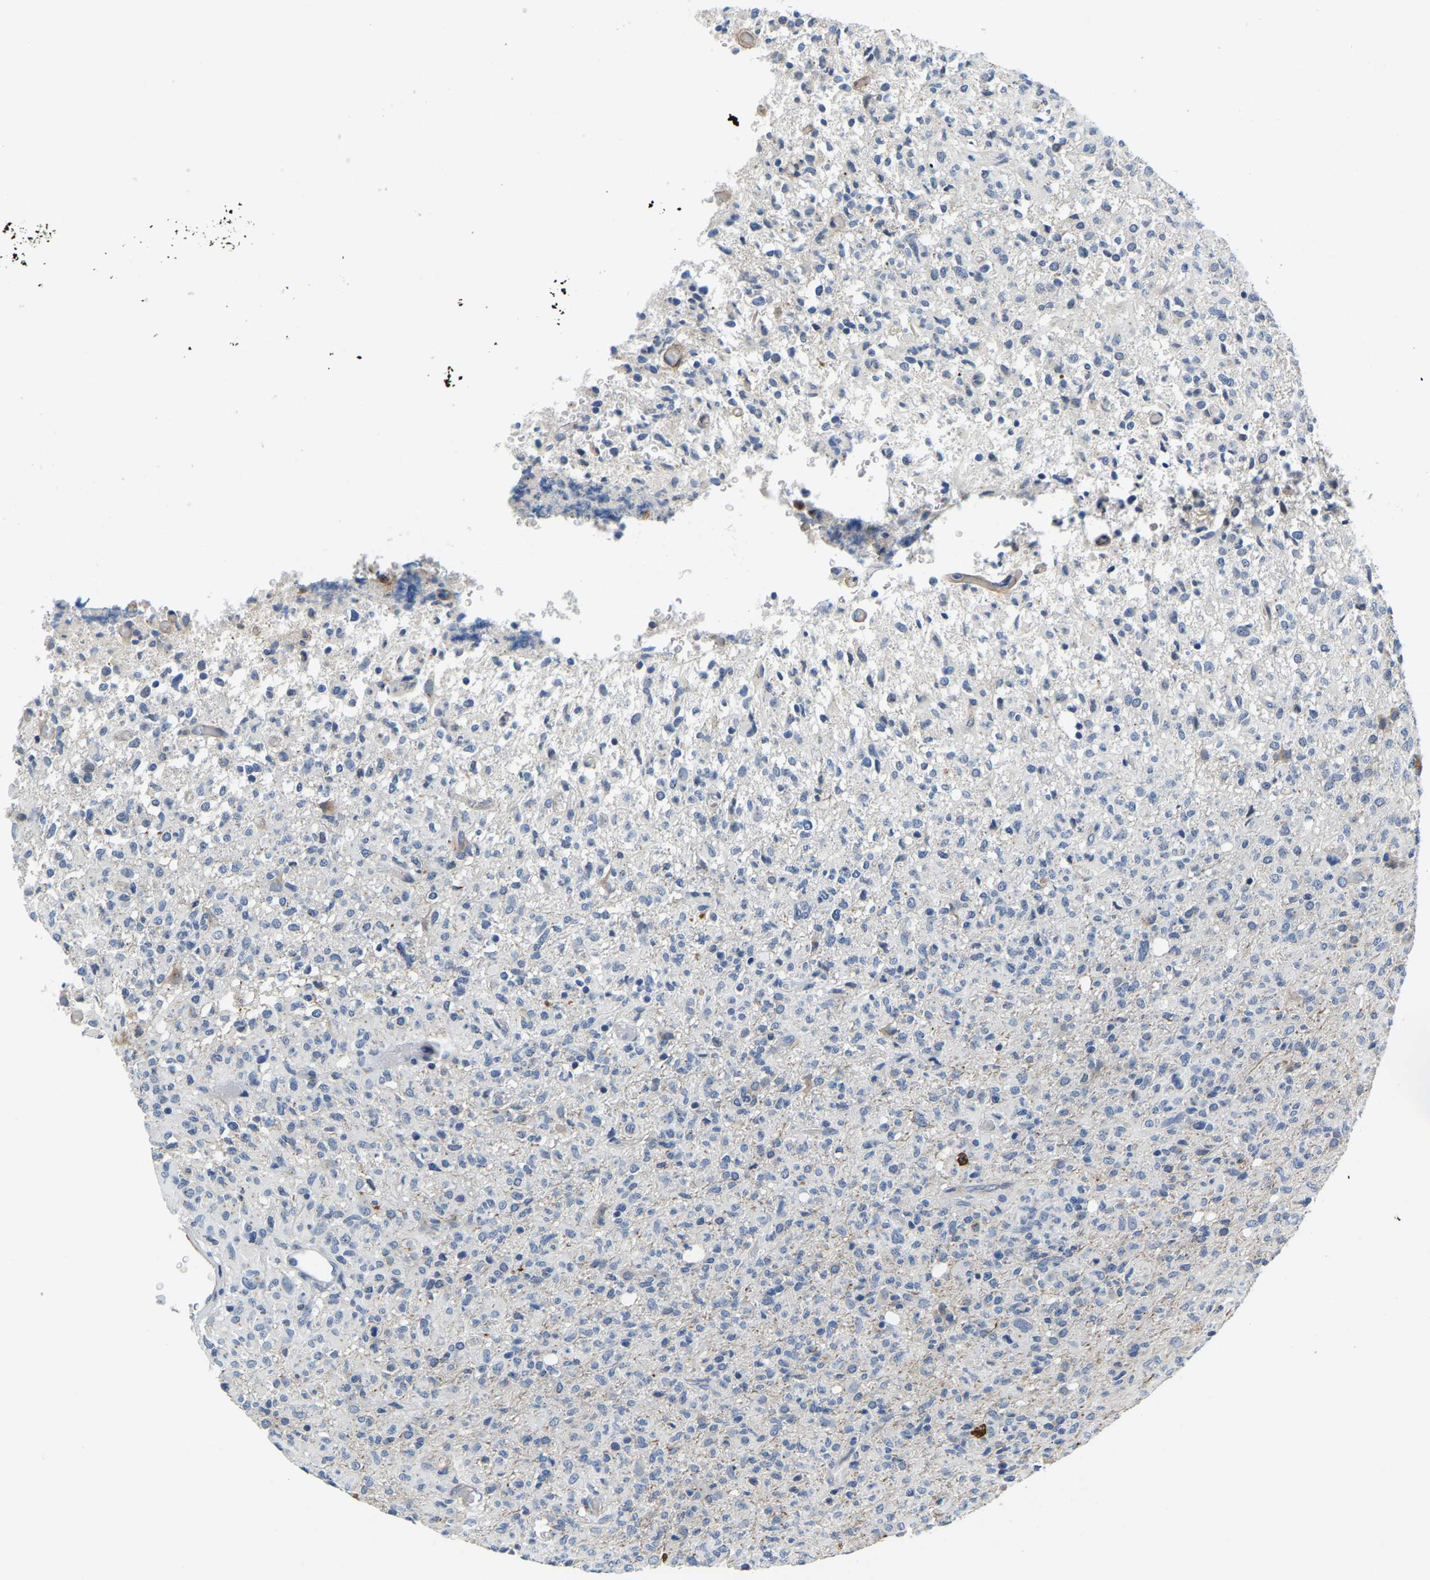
{"staining": {"intensity": "negative", "quantity": "none", "location": "none"}, "tissue": "glioma", "cell_type": "Tumor cells", "image_type": "cancer", "snomed": [{"axis": "morphology", "description": "Glioma, malignant, High grade"}, {"axis": "topography", "description": "Brain"}], "caption": "The photomicrograph exhibits no staining of tumor cells in malignant glioma (high-grade).", "gene": "LIAS", "patient": {"sex": "female", "age": 57}}